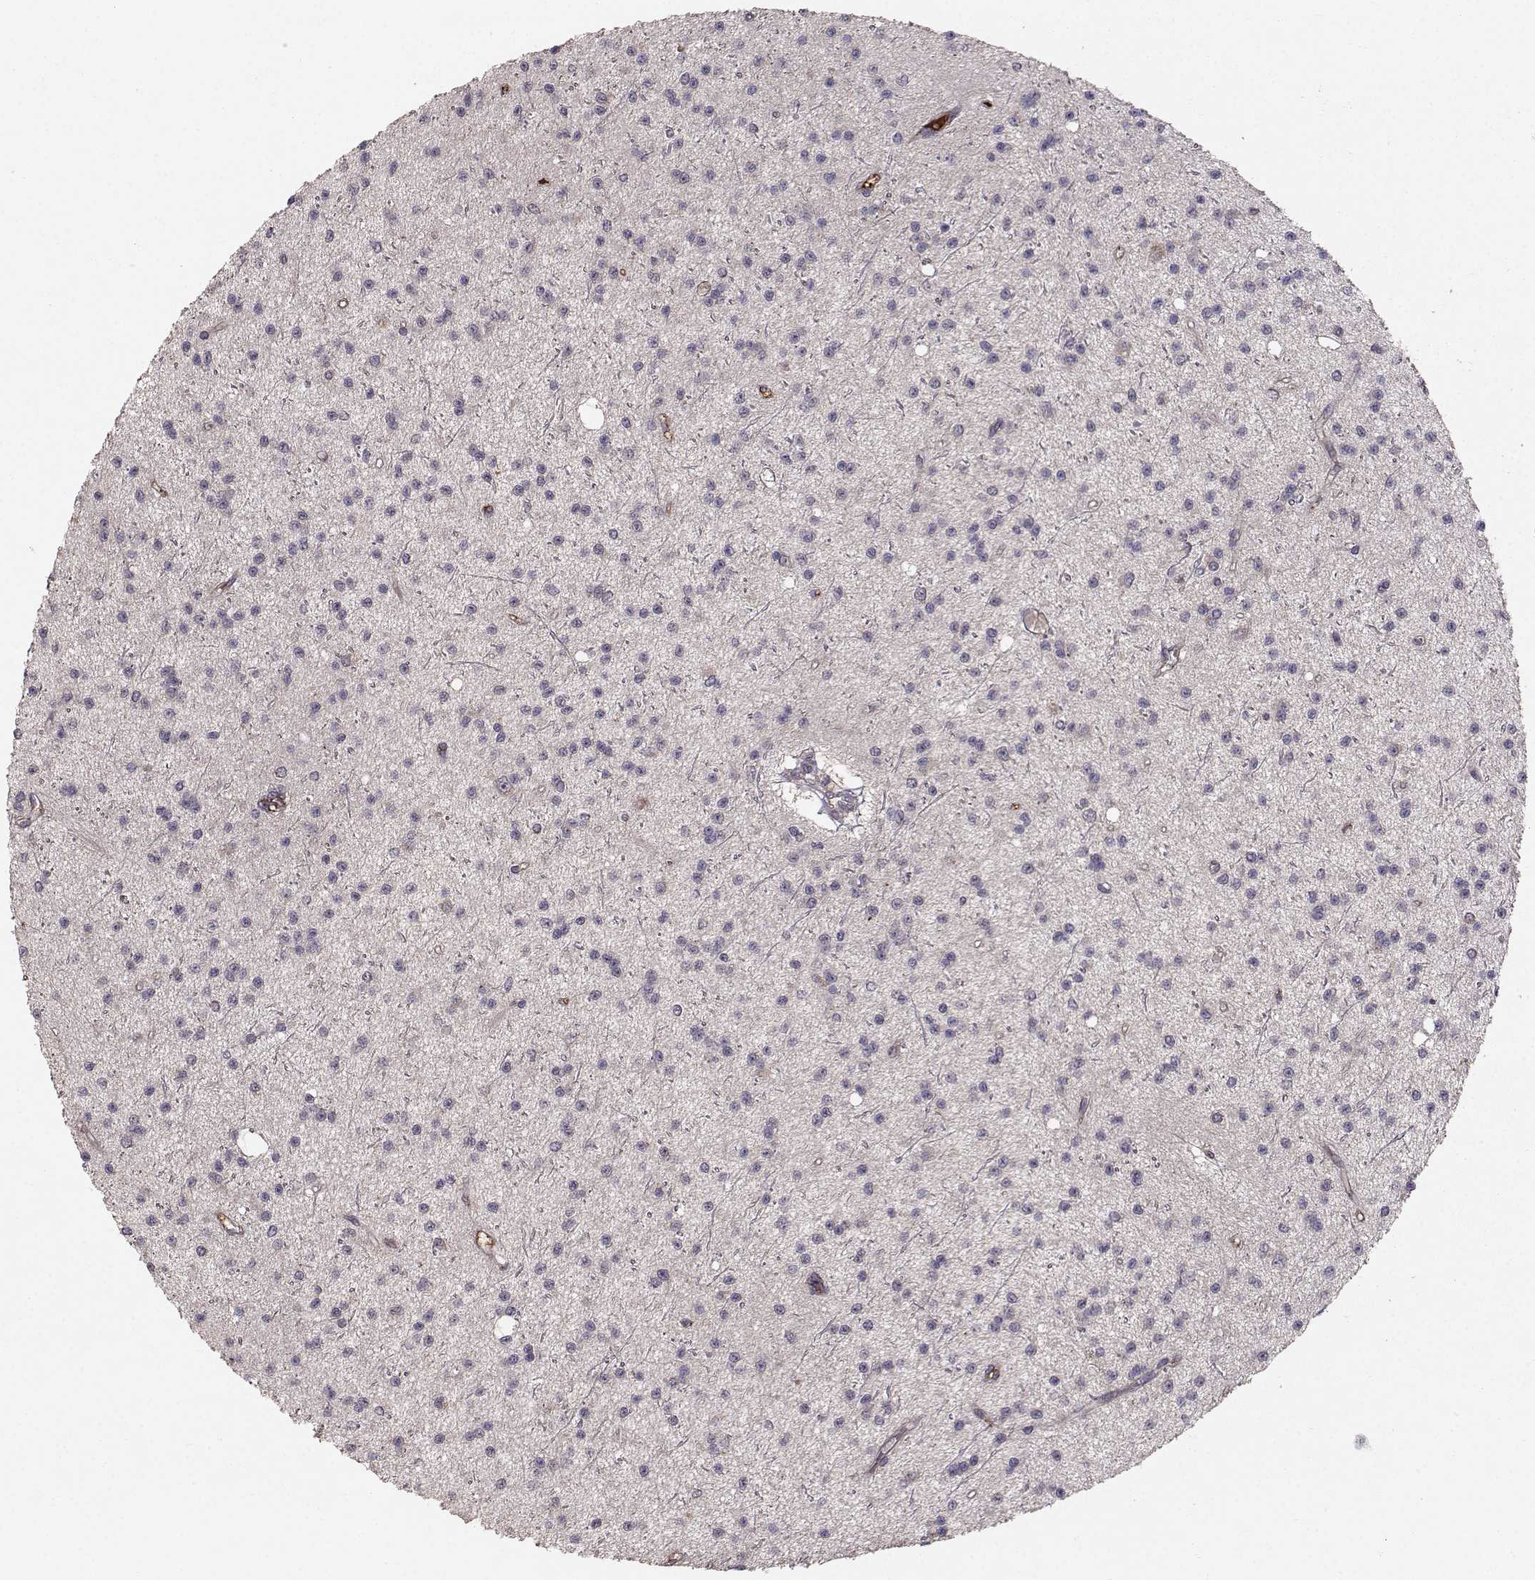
{"staining": {"intensity": "negative", "quantity": "none", "location": "none"}, "tissue": "glioma", "cell_type": "Tumor cells", "image_type": "cancer", "snomed": [{"axis": "morphology", "description": "Glioma, malignant, Low grade"}, {"axis": "topography", "description": "Brain"}], "caption": "Immunohistochemical staining of malignant glioma (low-grade) demonstrates no significant expression in tumor cells.", "gene": "WNT6", "patient": {"sex": "male", "age": 27}}